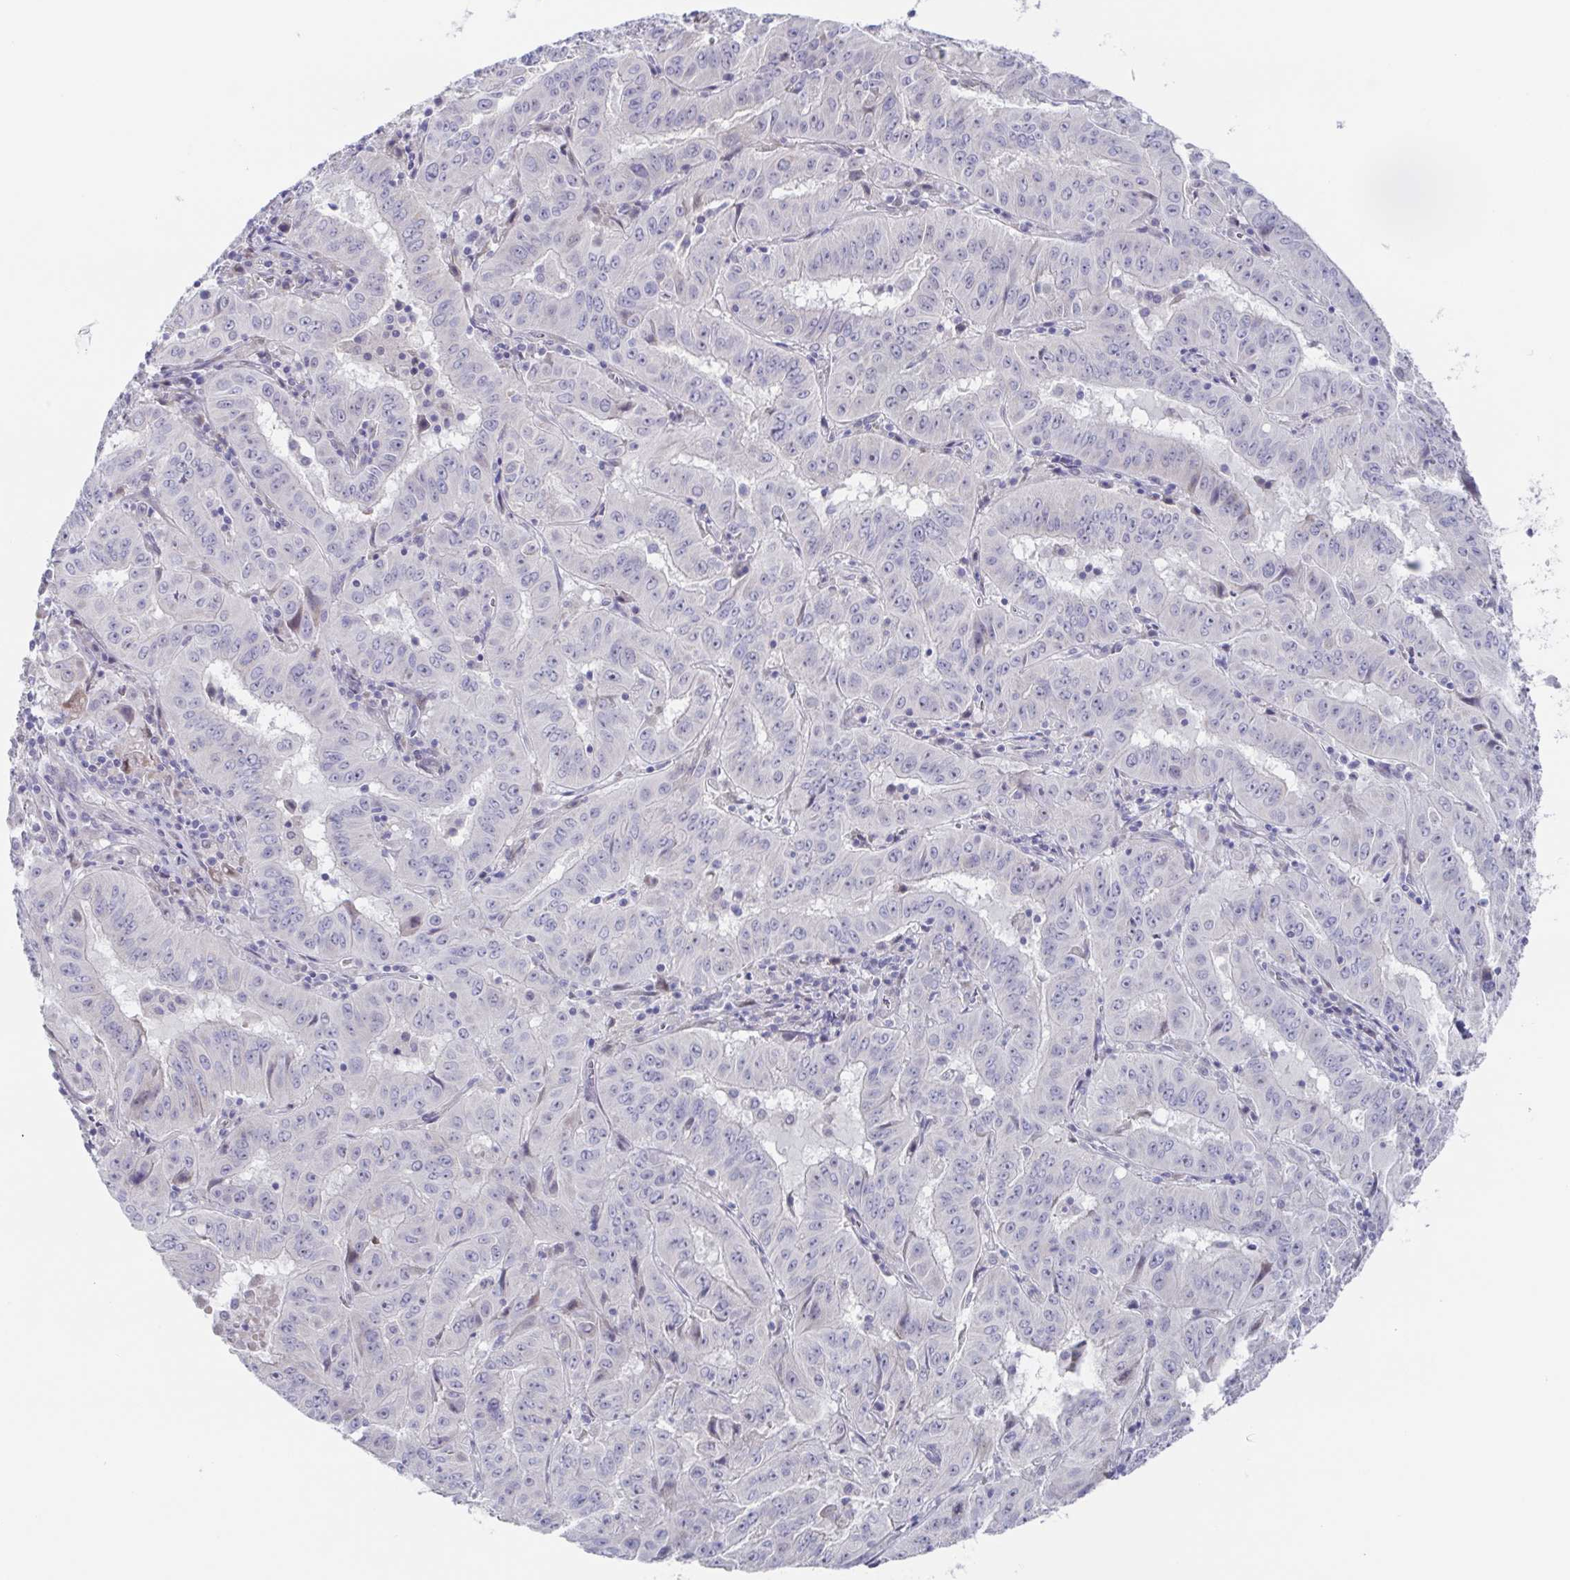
{"staining": {"intensity": "negative", "quantity": "none", "location": "none"}, "tissue": "pancreatic cancer", "cell_type": "Tumor cells", "image_type": "cancer", "snomed": [{"axis": "morphology", "description": "Adenocarcinoma, NOS"}, {"axis": "topography", "description": "Pancreas"}], "caption": "Protein analysis of pancreatic cancer (adenocarcinoma) exhibits no significant positivity in tumor cells.", "gene": "POU2F3", "patient": {"sex": "male", "age": 63}}